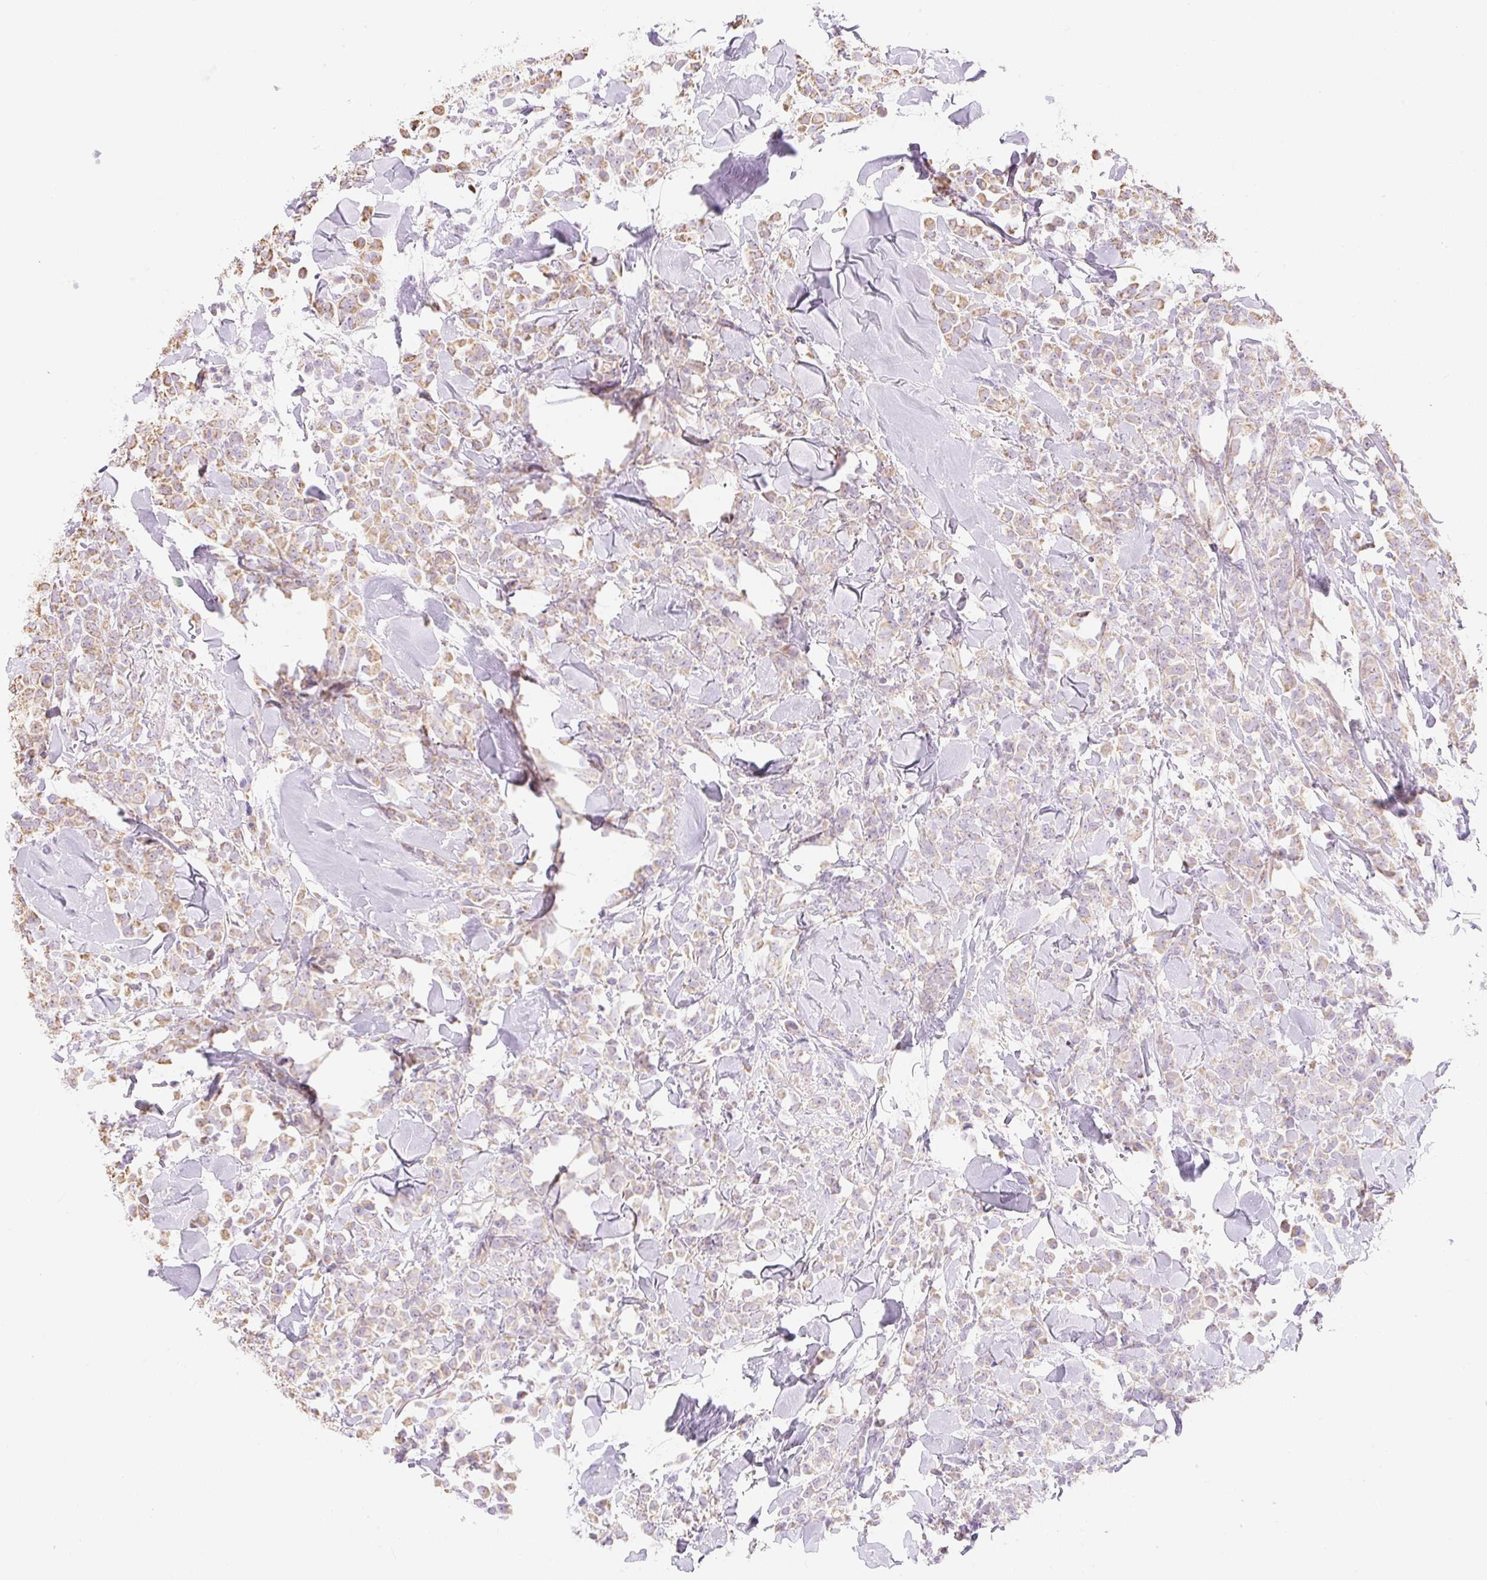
{"staining": {"intensity": "weak", "quantity": ">75%", "location": "cytoplasmic/membranous"}, "tissue": "breast cancer", "cell_type": "Tumor cells", "image_type": "cancer", "snomed": [{"axis": "morphology", "description": "Lobular carcinoma"}, {"axis": "topography", "description": "Breast"}], "caption": "Breast cancer (lobular carcinoma) tissue displays weak cytoplasmic/membranous positivity in about >75% of tumor cells Nuclei are stained in blue.", "gene": "DHX35", "patient": {"sex": "female", "age": 91}}